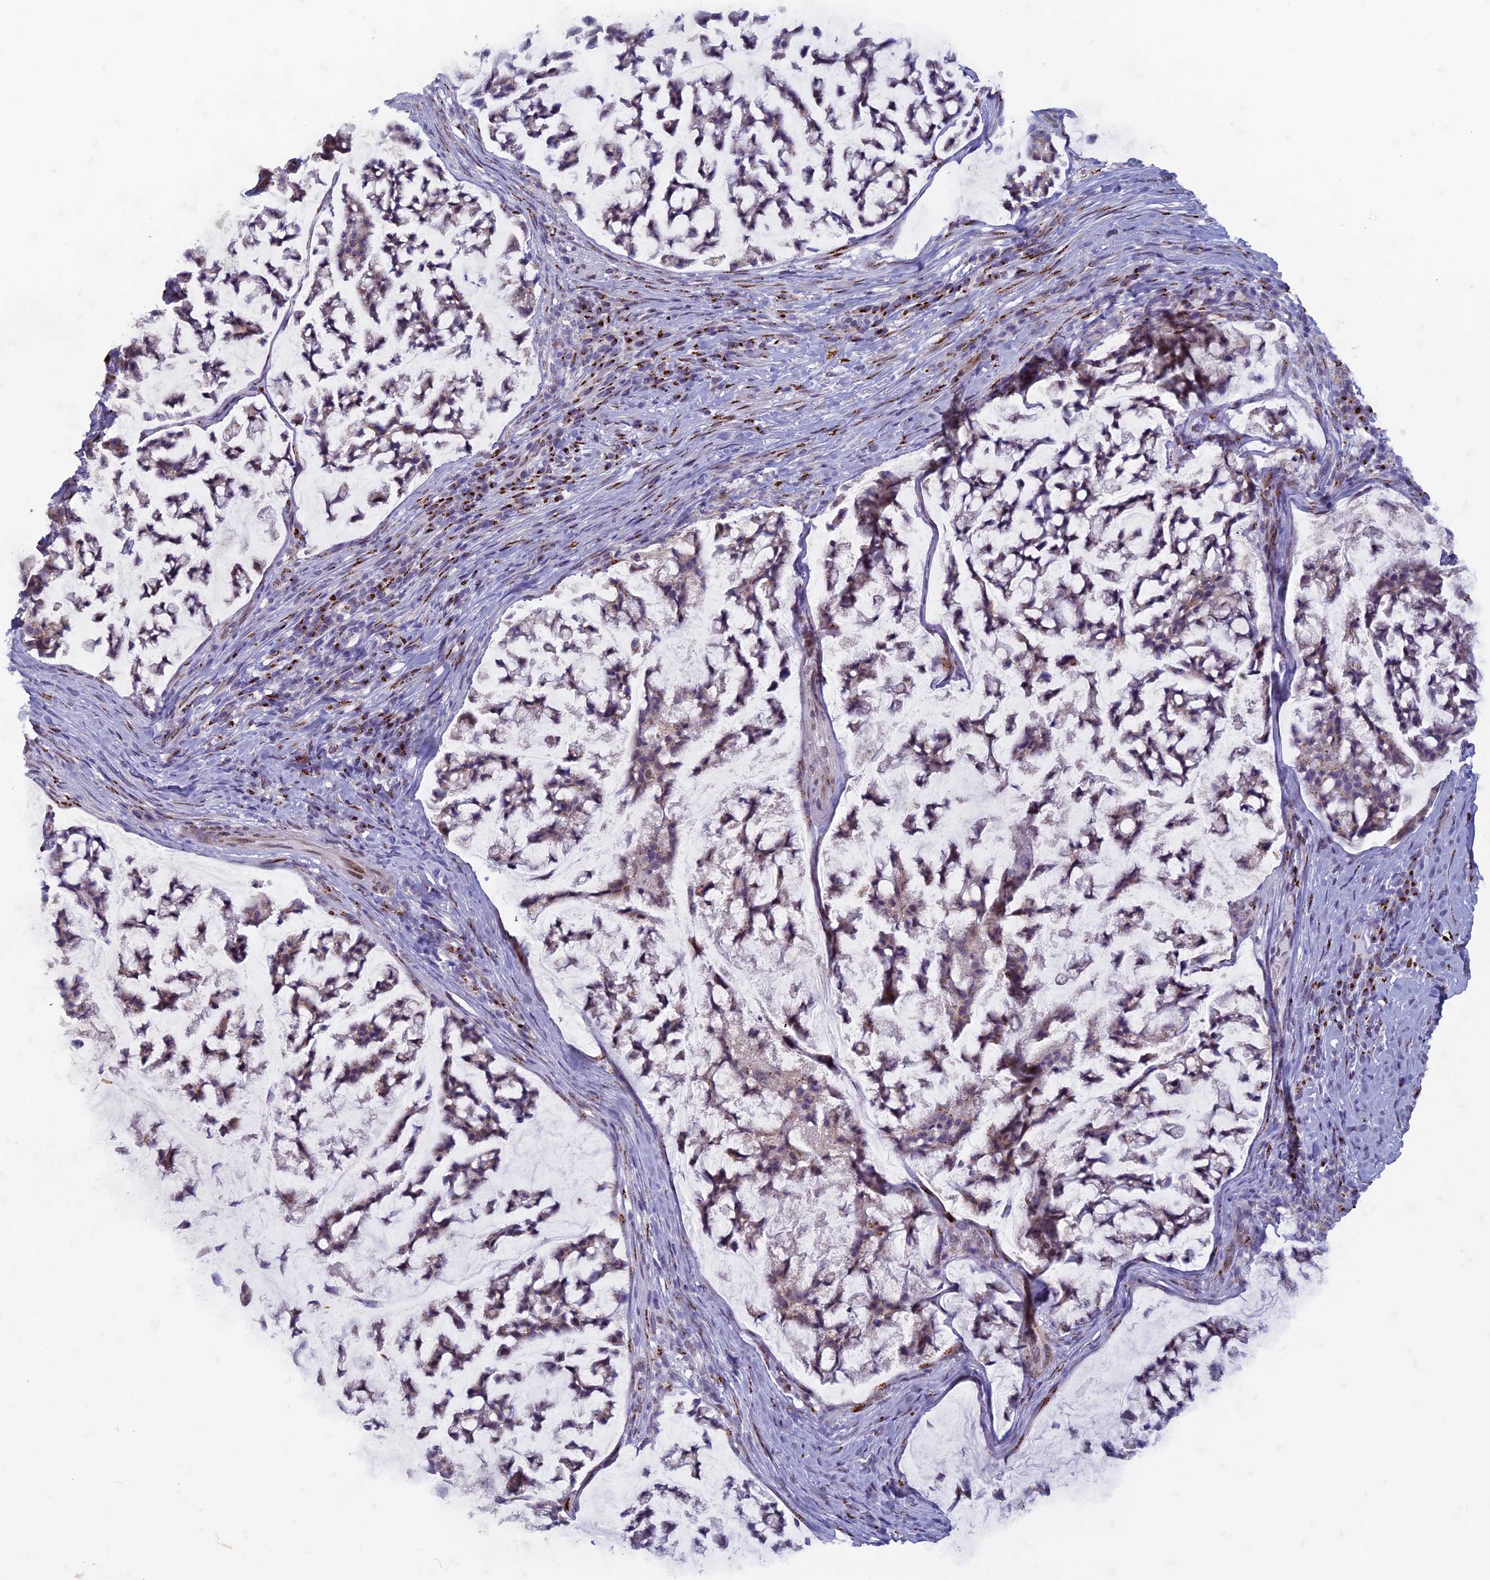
{"staining": {"intensity": "moderate", "quantity": "<25%", "location": "cytoplasmic/membranous"}, "tissue": "stomach cancer", "cell_type": "Tumor cells", "image_type": "cancer", "snomed": [{"axis": "morphology", "description": "Adenocarcinoma, NOS"}, {"axis": "topography", "description": "Stomach, lower"}], "caption": "Stomach cancer (adenocarcinoma) tissue shows moderate cytoplasmic/membranous staining in about <25% of tumor cells, visualized by immunohistochemistry. Using DAB (3,3'-diaminobenzidine) (brown) and hematoxylin (blue) stains, captured at high magnification using brightfield microscopy.", "gene": "FAM3C", "patient": {"sex": "male", "age": 67}}